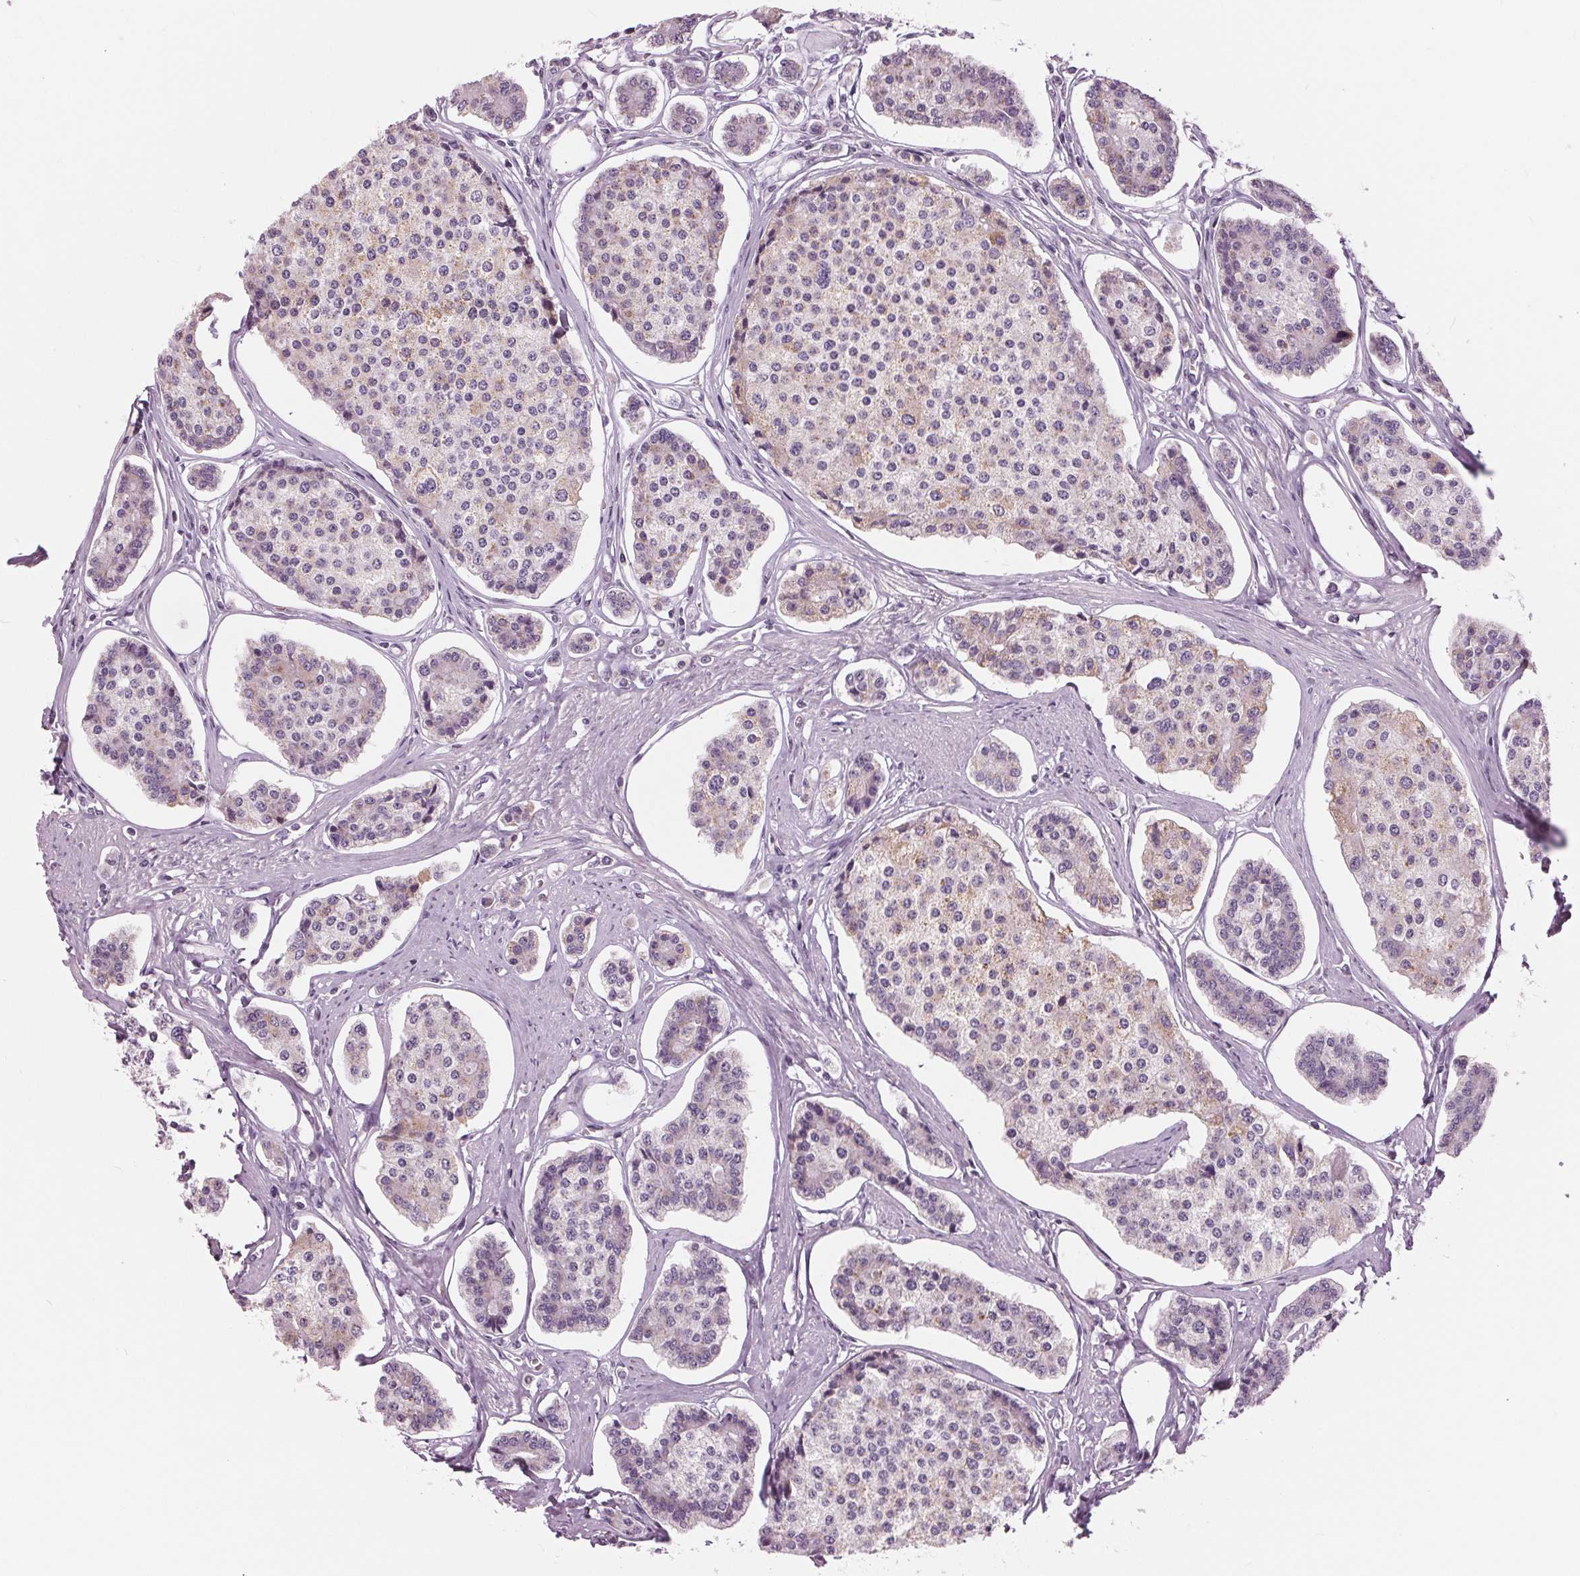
{"staining": {"intensity": "negative", "quantity": "none", "location": "none"}, "tissue": "carcinoid", "cell_type": "Tumor cells", "image_type": "cancer", "snomed": [{"axis": "morphology", "description": "Carcinoid, malignant, NOS"}, {"axis": "topography", "description": "Small intestine"}], "caption": "A high-resolution micrograph shows immunohistochemistry staining of carcinoid, which exhibits no significant staining in tumor cells.", "gene": "SAMD4A", "patient": {"sex": "female", "age": 65}}